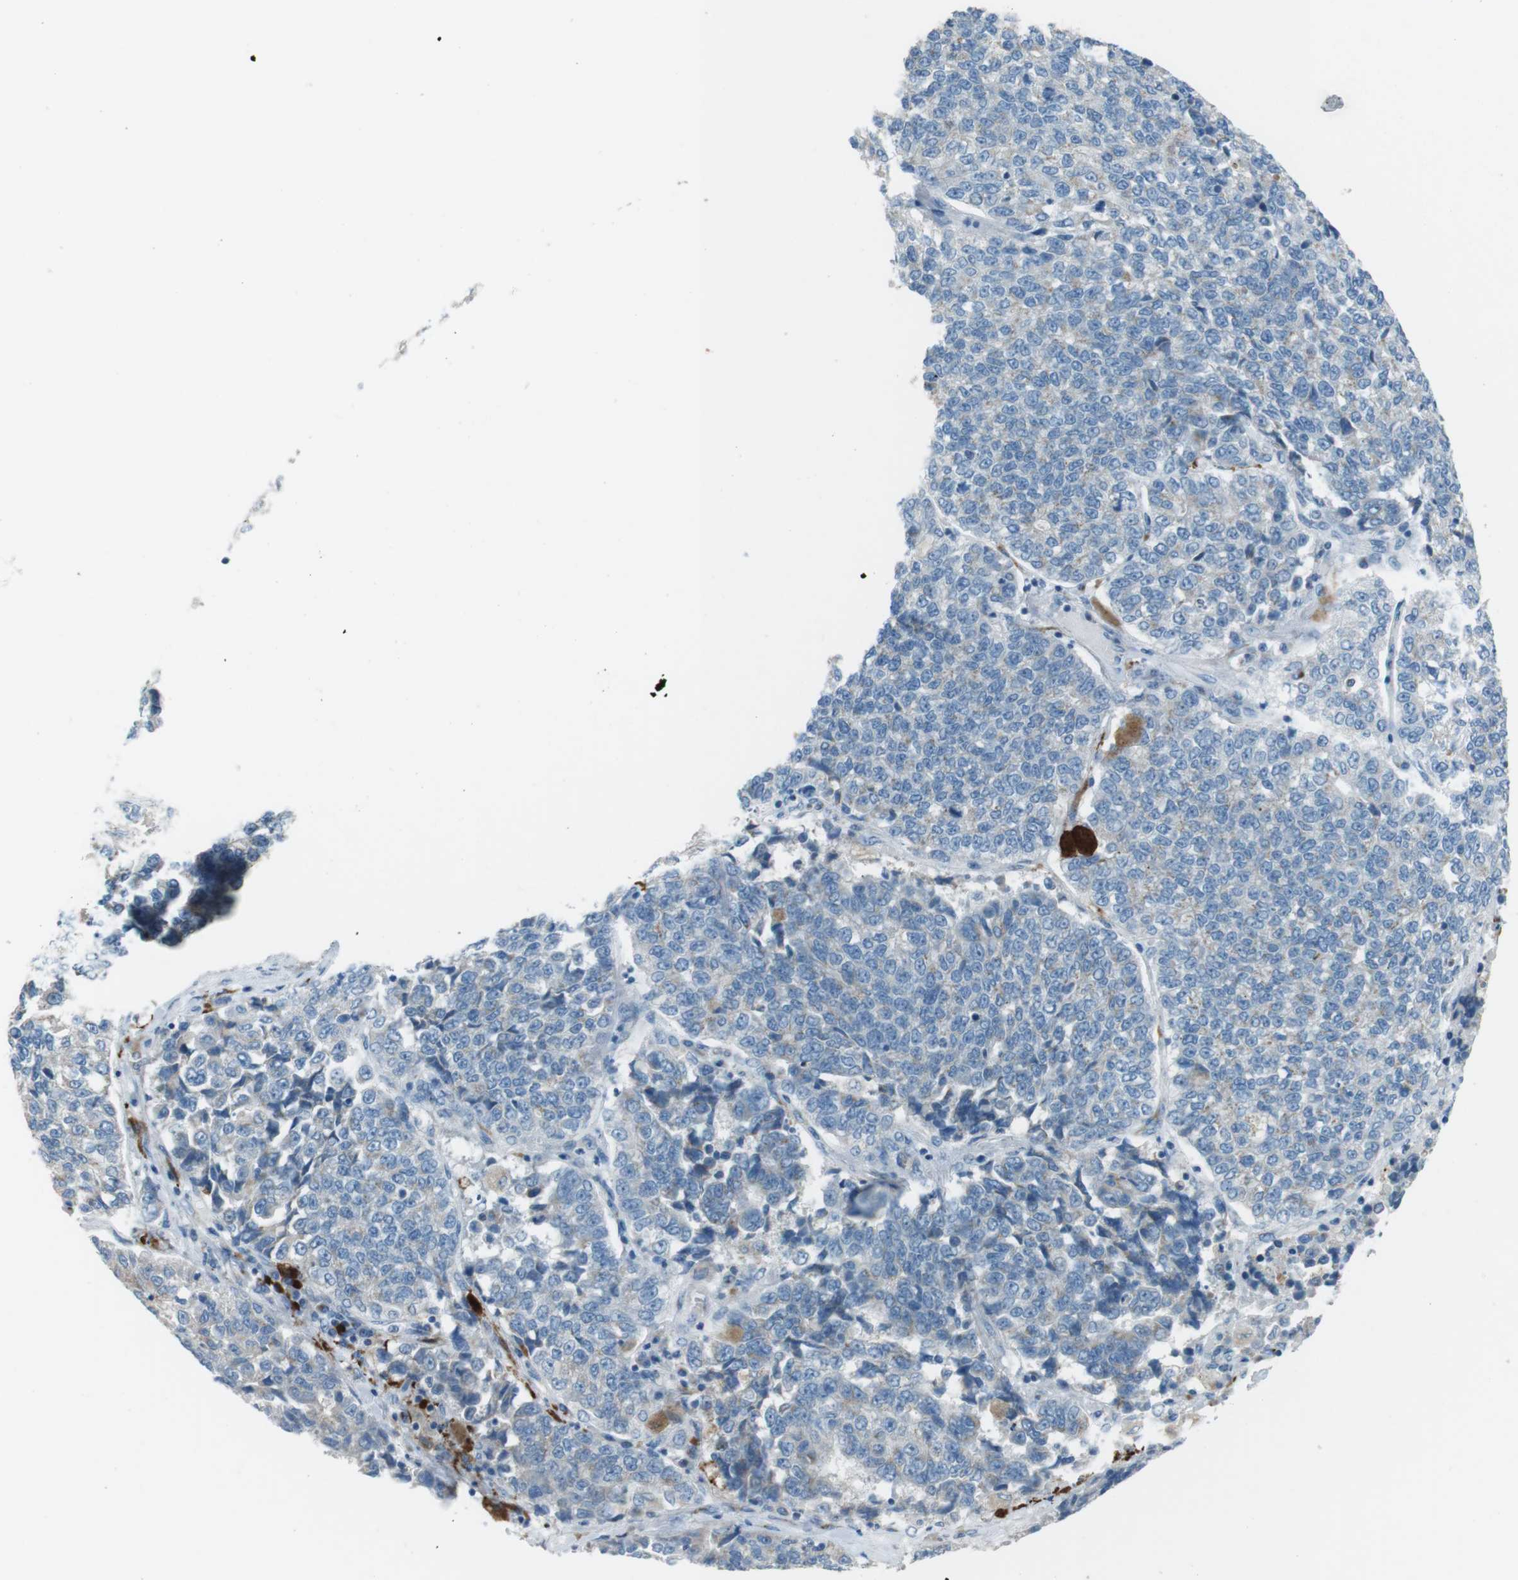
{"staining": {"intensity": "negative", "quantity": "none", "location": "none"}, "tissue": "lung cancer", "cell_type": "Tumor cells", "image_type": "cancer", "snomed": [{"axis": "morphology", "description": "Adenocarcinoma, NOS"}, {"axis": "topography", "description": "Lung"}], "caption": "A photomicrograph of adenocarcinoma (lung) stained for a protein exhibits no brown staining in tumor cells.", "gene": "TXNDC15", "patient": {"sex": "male", "age": 49}}